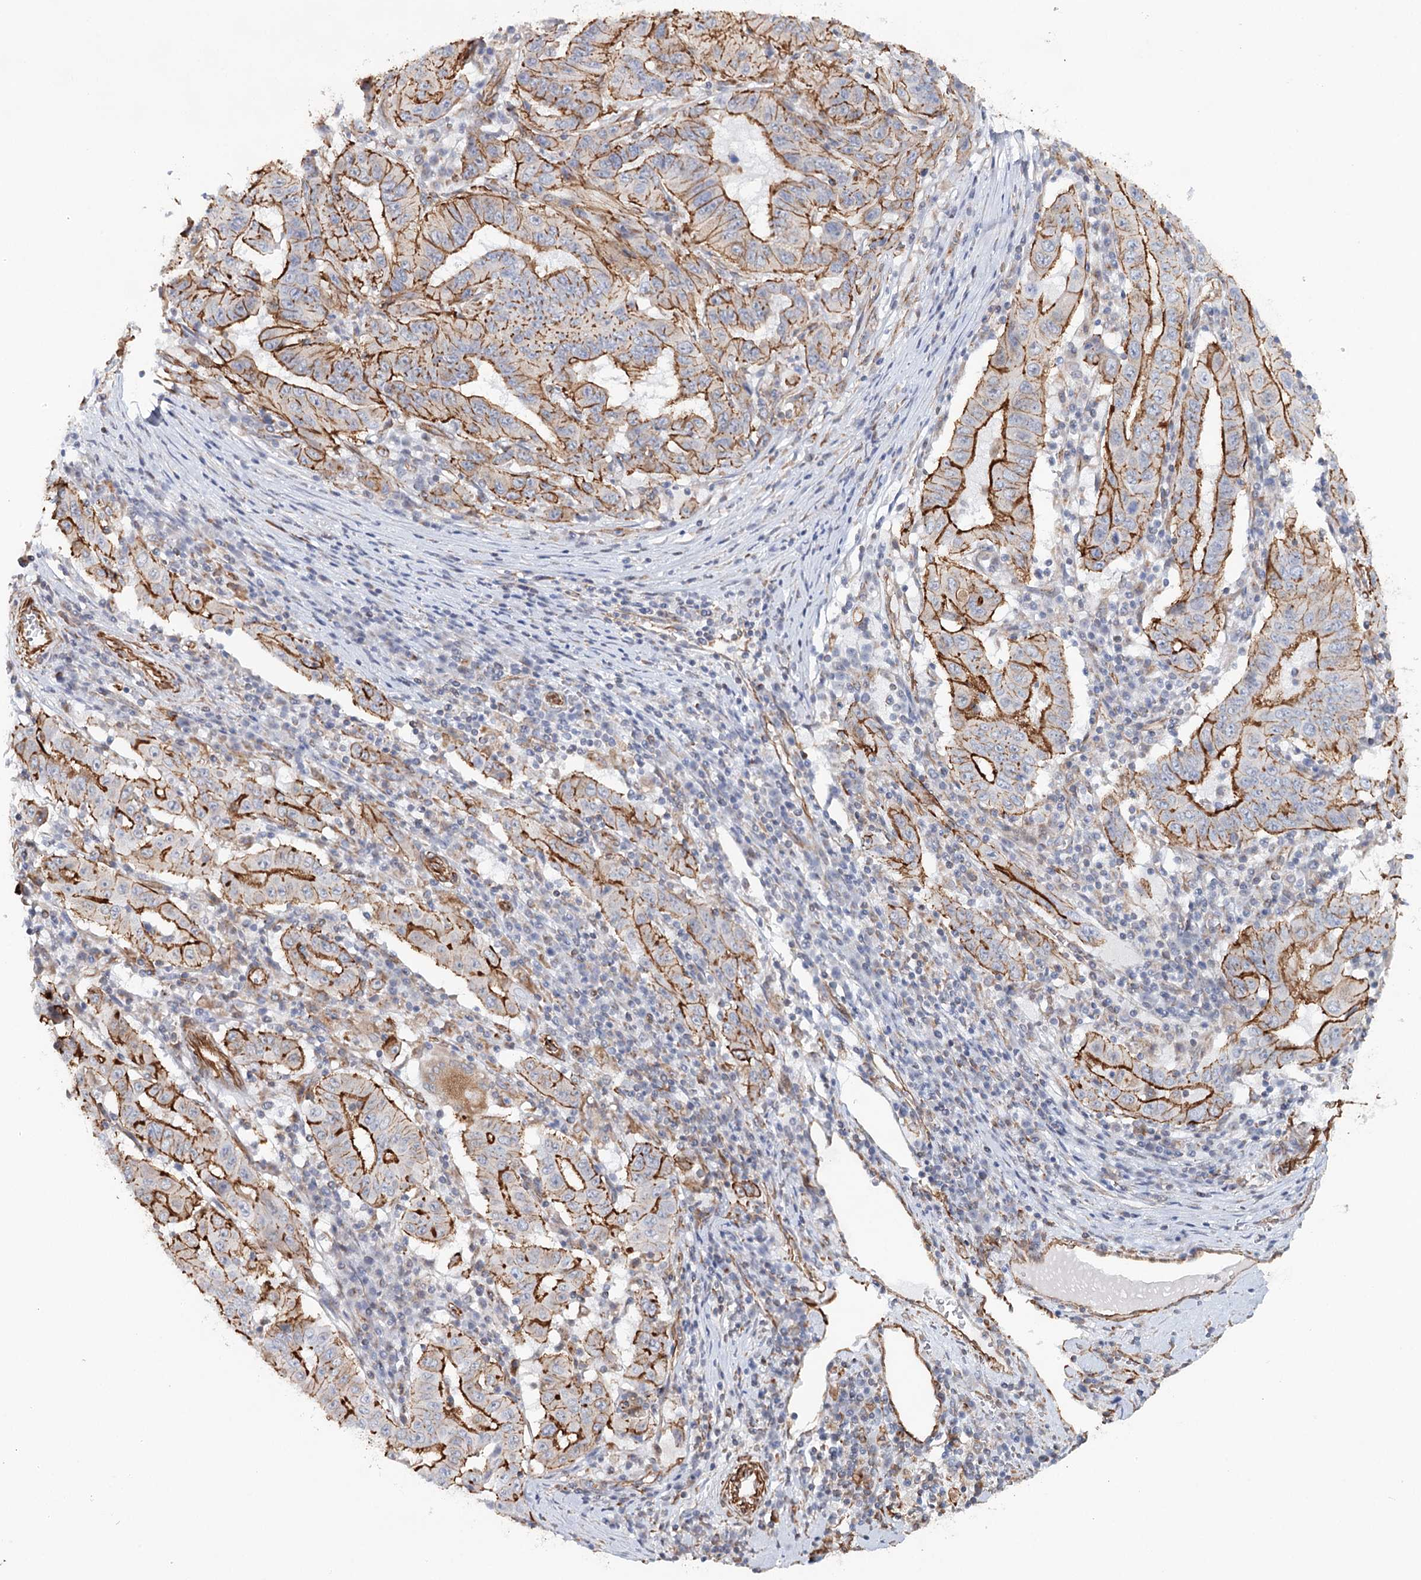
{"staining": {"intensity": "strong", "quantity": ">75%", "location": "cytoplasmic/membranous"}, "tissue": "pancreatic cancer", "cell_type": "Tumor cells", "image_type": "cancer", "snomed": [{"axis": "morphology", "description": "Adenocarcinoma, NOS"}, {"axis": "topography", "description": "Pancreas"}], "caption": "This photomicrograph reveals immunohistochemistry (IHC) staining of pancreatic cancer, with high strong cytoplasmic/membranous positivity in about >75% of tumor cells.", "gene": "SYNPO", "patient": {"sex": "male", "age": 63}}